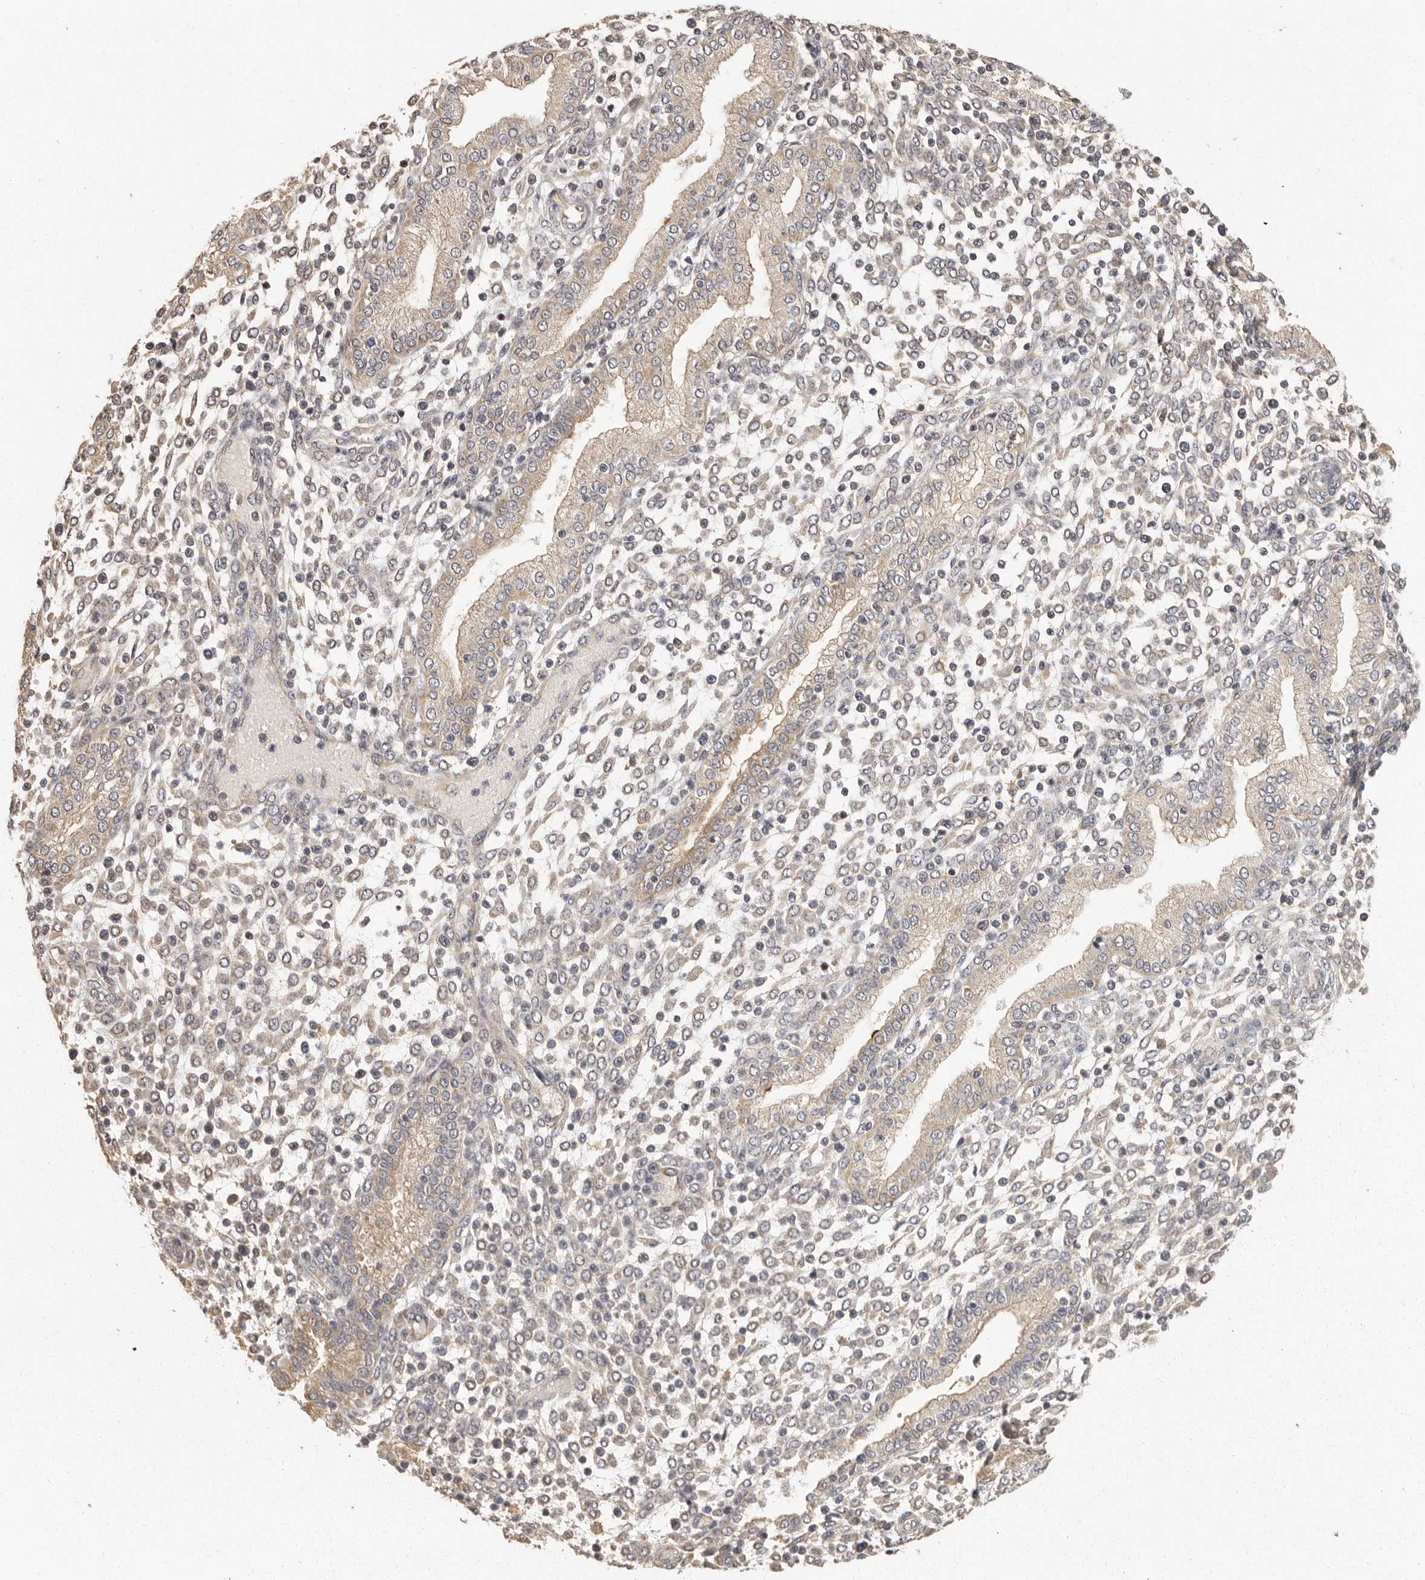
{"staining": {"intensity": "negative", "quantity": "none", "location": "none"}, "tissue": "endometrium", "cell_type": "Cells in endometrial stroma", "image_type": "normal", "snomed": [{"axis": "morphology", "description": "Normal tissue, NOS"}, {"axis": "topography", "description": "Endometrium"}], "caption": "Image shows no protein positivity in cells in endometrial stroma of unremarkable endometrium.", "gene": "BAIAP2", "patient": {"sex": "female", "age": 53}}